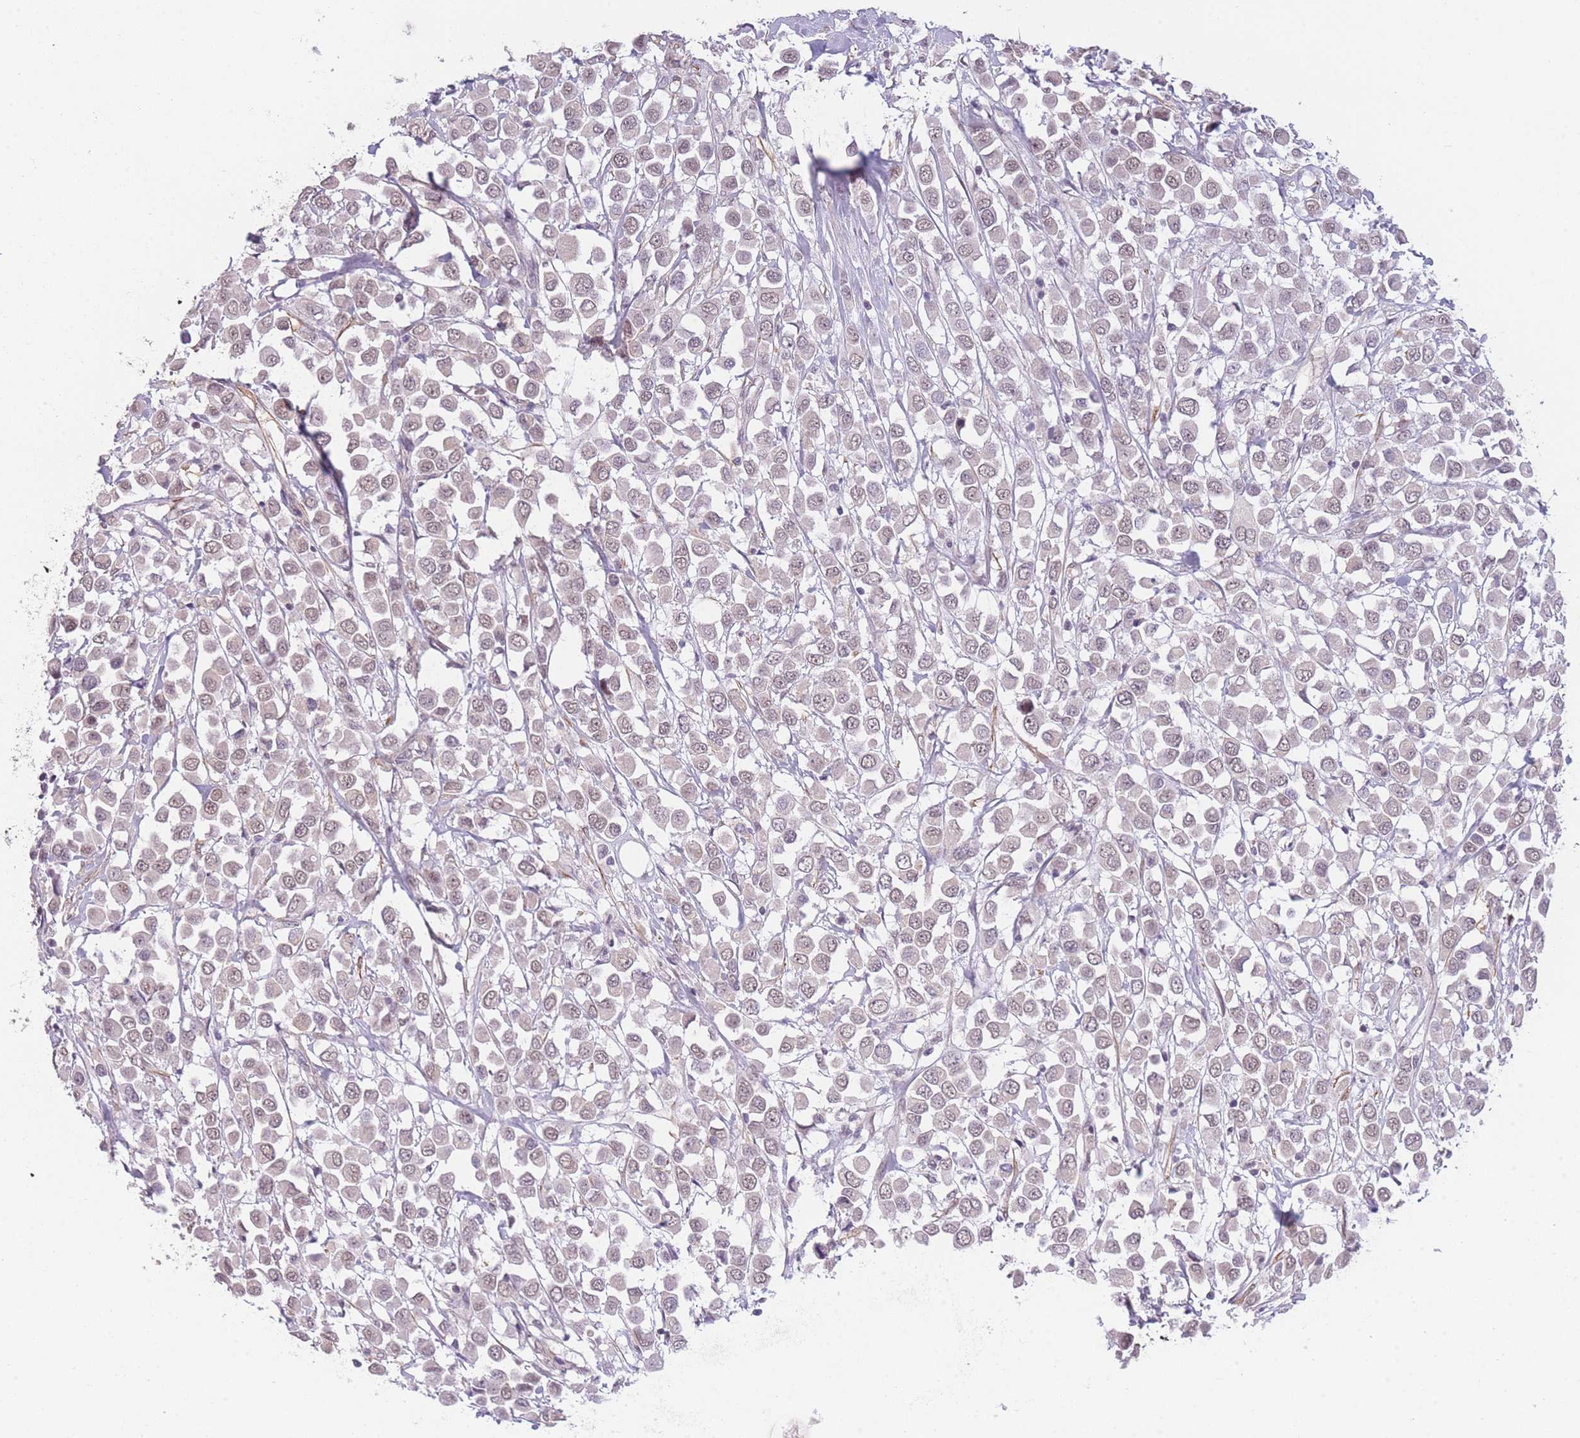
{"staining": {"intensity": "weak", "quantity": ">75%", "location": "nuclear"}, "tissue": "breast cancer", "cell_type": "Tumor cells", "image_type": "cancer", "snomed": [{"axis": "morphology", "description": "Duct carcinoma"}, {"axis": "topography", "description": "Breast"}], "caption": "The histopathology image shows staining of breast infiltrating ductal carcinoma, revealing weak nuclear protein positivity (brown color) within tumor cells.", "gene": "SIN3B", "patient": {"sex": "female", "age": 61}}